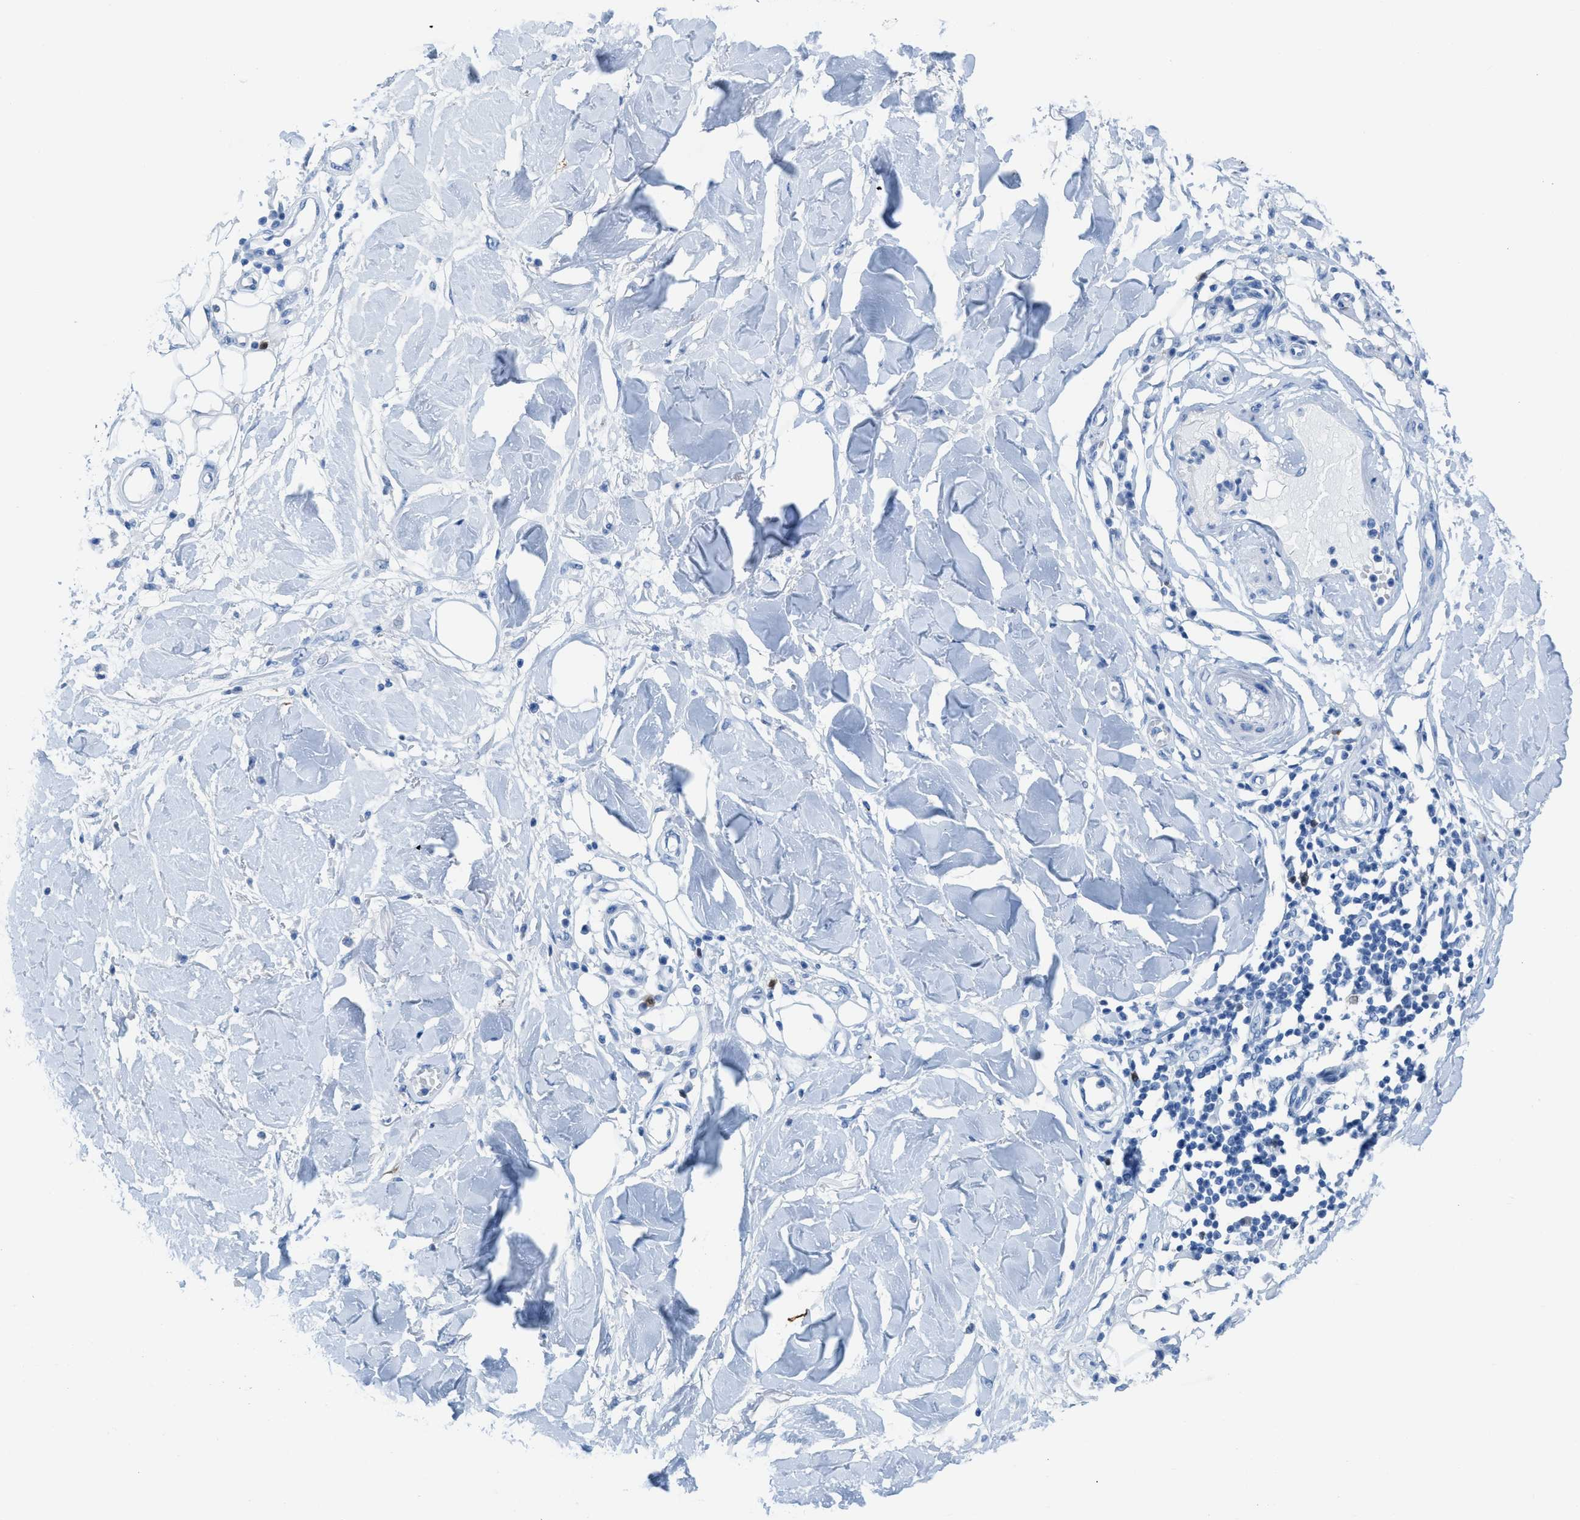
{"staining": {"intensity": "negative", "quantity": "none", "location": "none"}, "tissue": "adipose tissue", "cell_type": "Adipocytes", "image_type": "normal", "snomed": [{"axis": "morphology", "description": "Normal tissue, NOS"}, {"axis": "morphology", "description": "Squamous cell carcinoma, NOS"}, {"axis": "topography", "description": "Skin"}, {"axis": "topography", "description": "Peripheral nerve tissue"}], "caption": "A high-resolution photomicrograph shows immunohistochemistry (IHC) staining of benign adipose tissue, which shows no significant positivity in adipocytes.", "gene": "CDKN2A", "patient": {"sex": "male", "age": 83}}